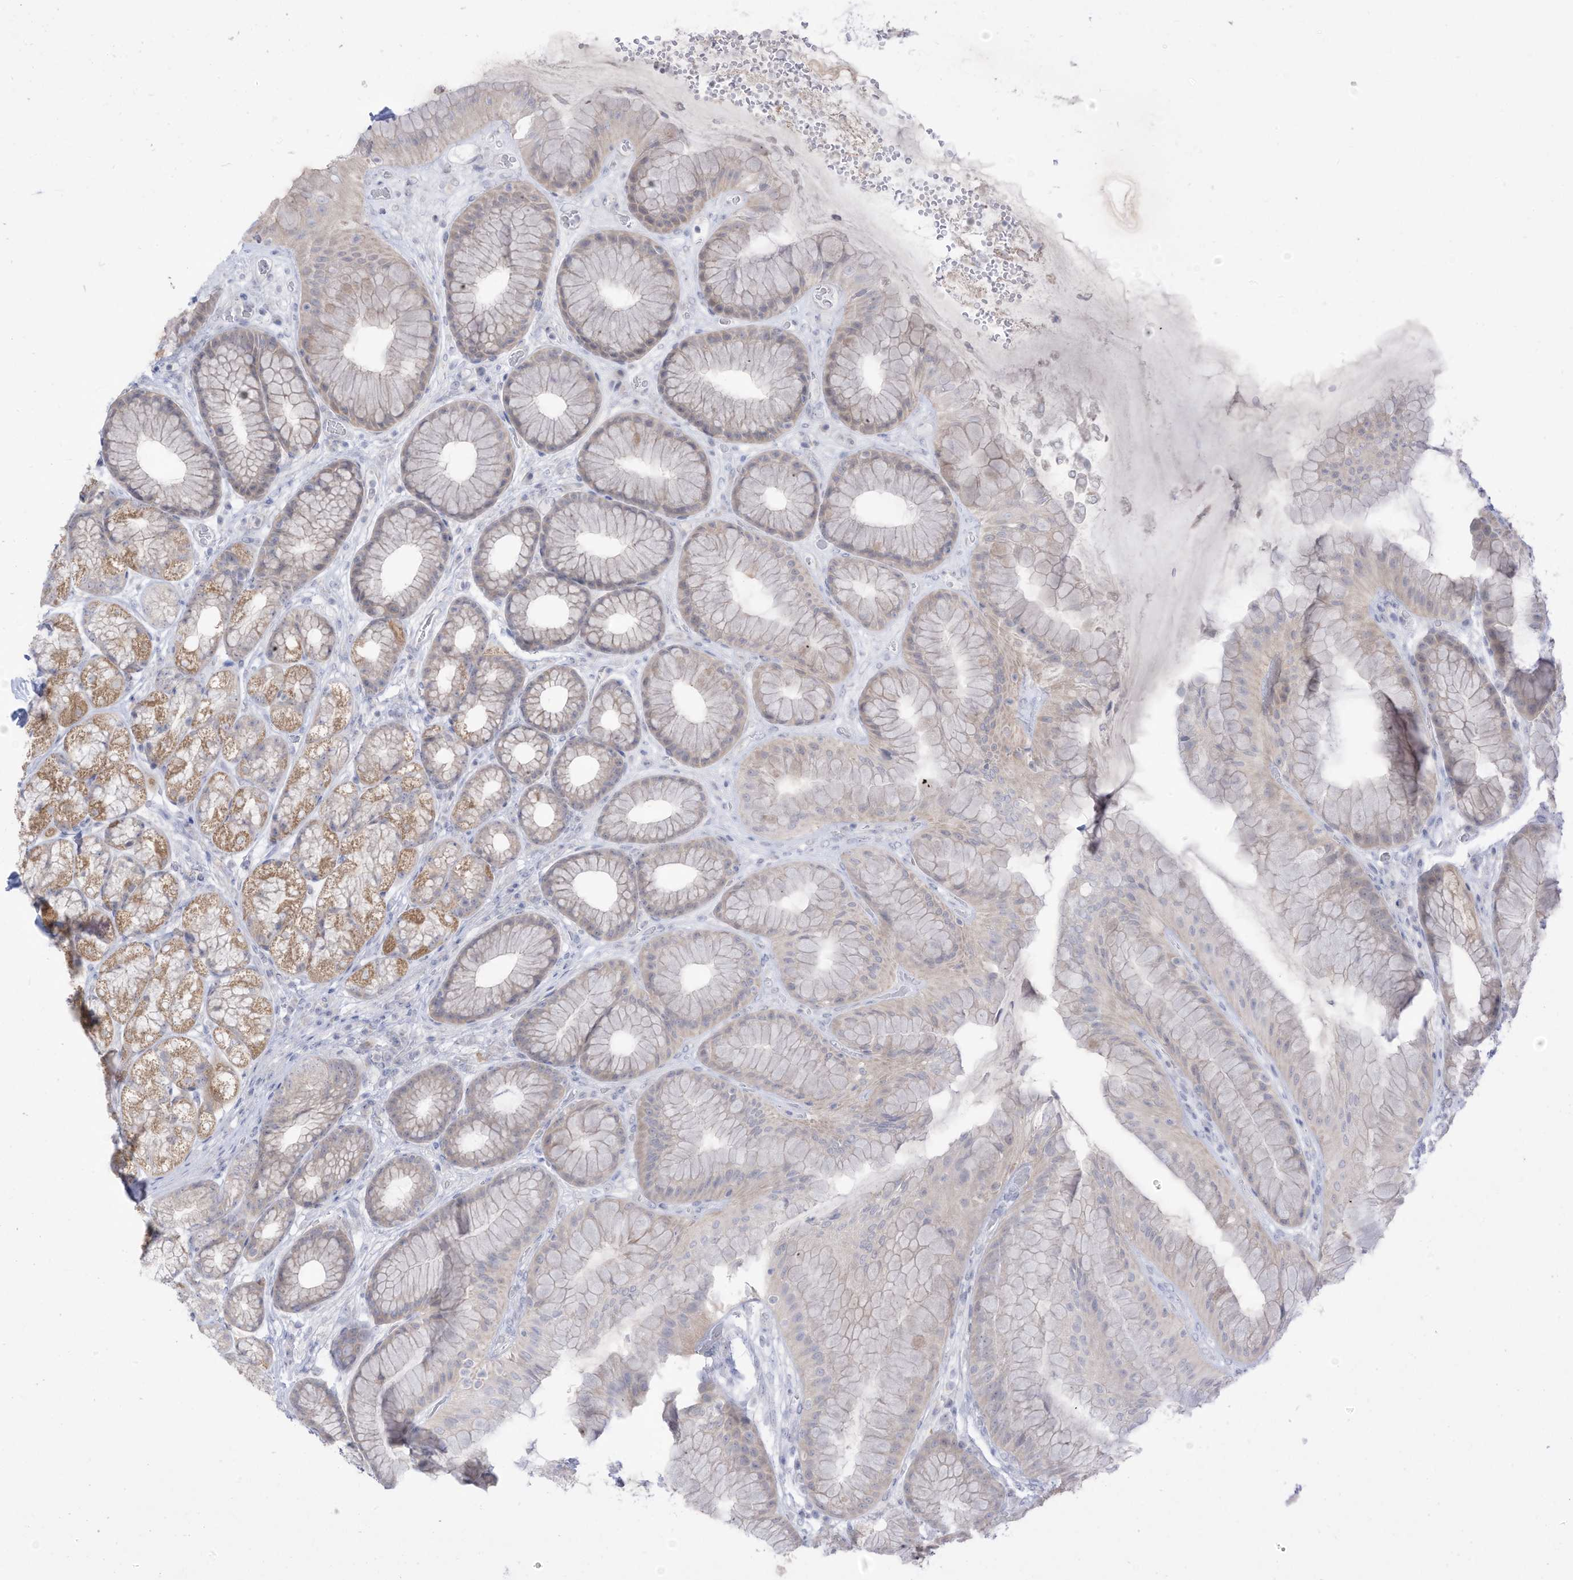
{"staining": {"intensity": "moderate", "quantity": "<25%", "location": "cytoplasmic/membranous"}, "tissue": "stomach", "cell_type": "Glandular cells", "image_type": "normal", "snomed": [{"axis": "morphology", "description": "Normal tissue, NOS"}, {"axis": "topography", "description": "Stomach"}], "caption": "Immunohistochemistry (IHC) photomicrograph of normal stomach: human stomach stained using immunohistochemistry displays low levels of moderate protein expression localized specifically in the cytoplasmic/membranous of glandular cells, appearing as a cytoplasmic/membranous brown color.", "gene": "OGT", "patient": {"sex": "male", "age": 57}}